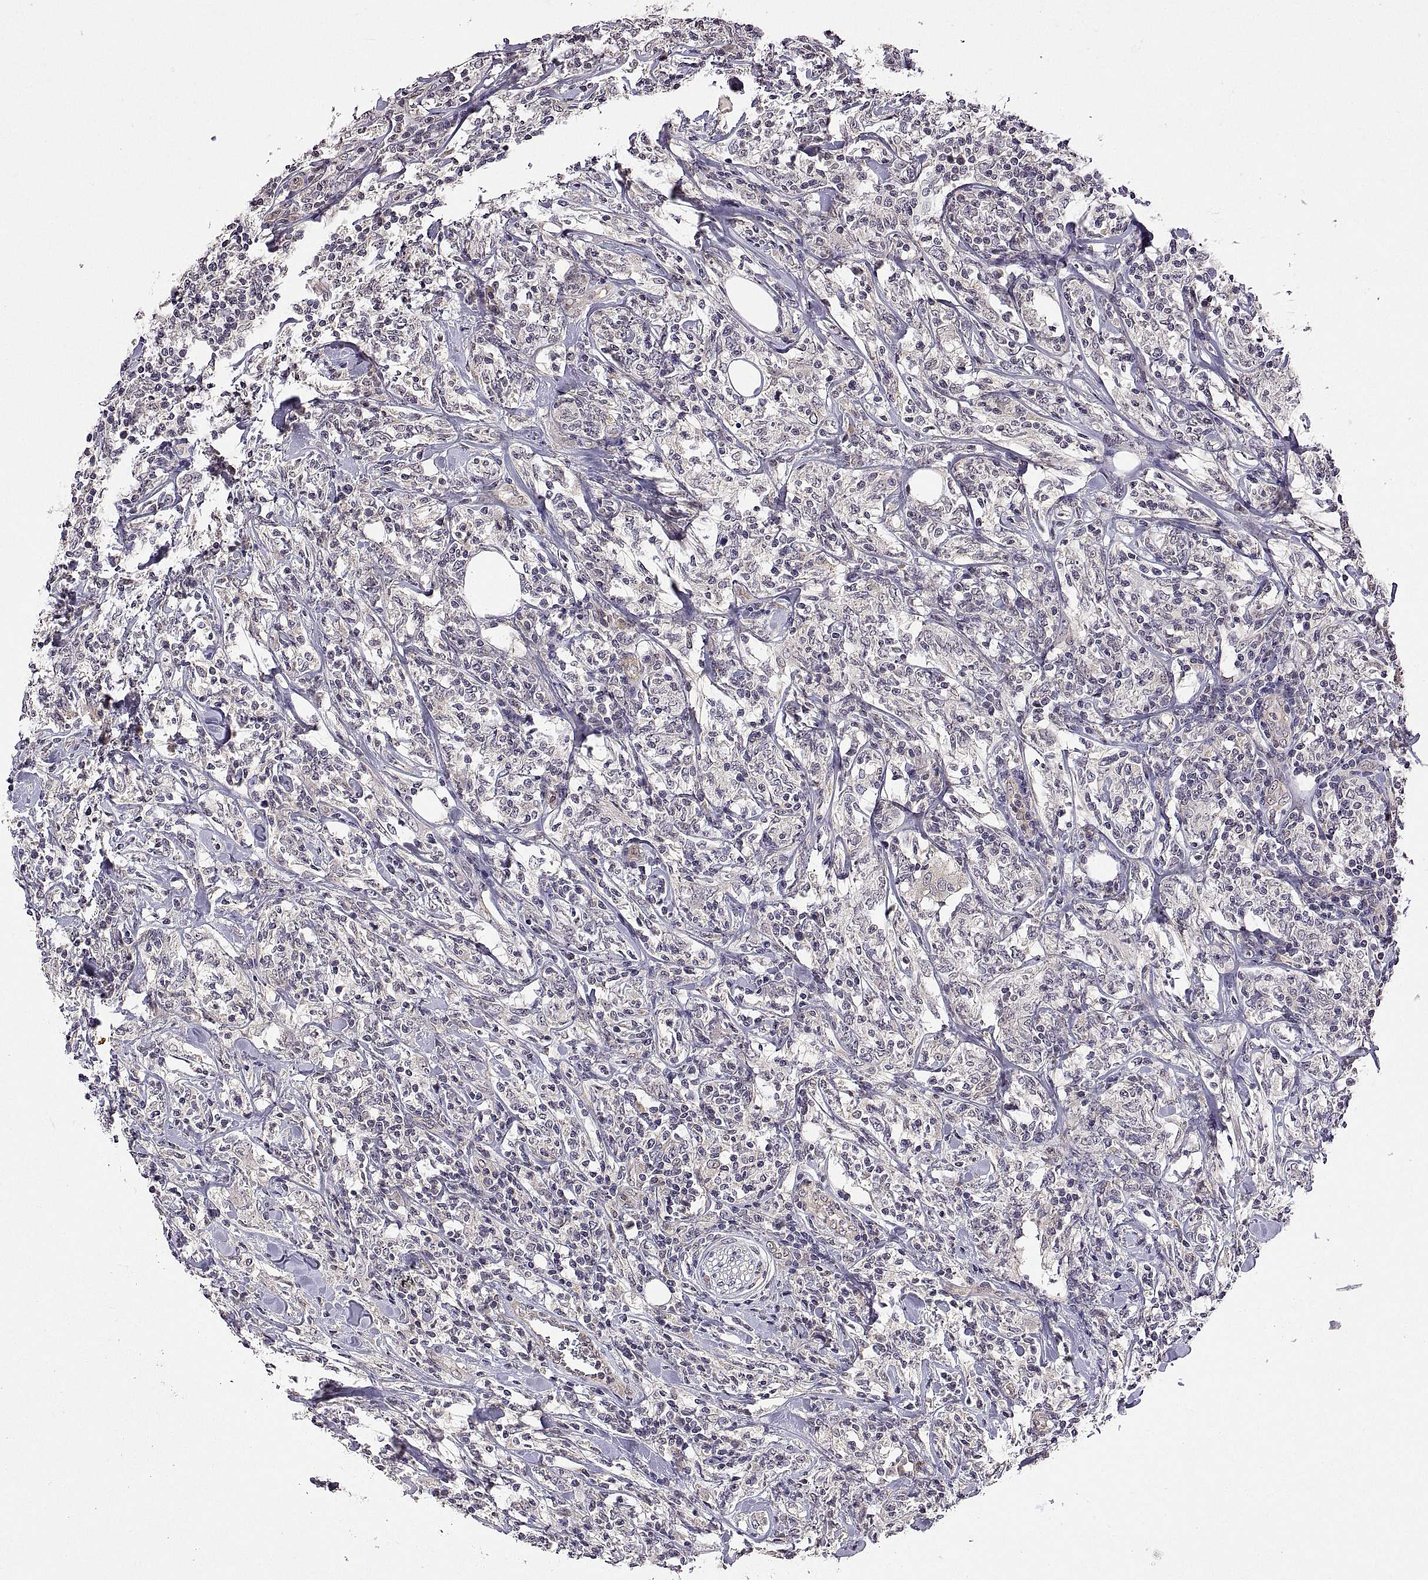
{"staining": {"intensity": "negative", "quantity": "none", "location": "none"}, "tissue": "lymphoma", "cell_type": "Tumor cells", "image_type": "cancer", "snomed": [{"axis": "morphology", "description": "Malignant lymphoma, non-Hodgkin's type, High grade"}, {"axis": "topography", "description": "Lymph node"}], "caption": "Immunohistochemical staining of lymphoma exhibits no significant positivity in tumor cells.", "gene": "LAMA1", "patient": {"sex": "female", "age": 84}}